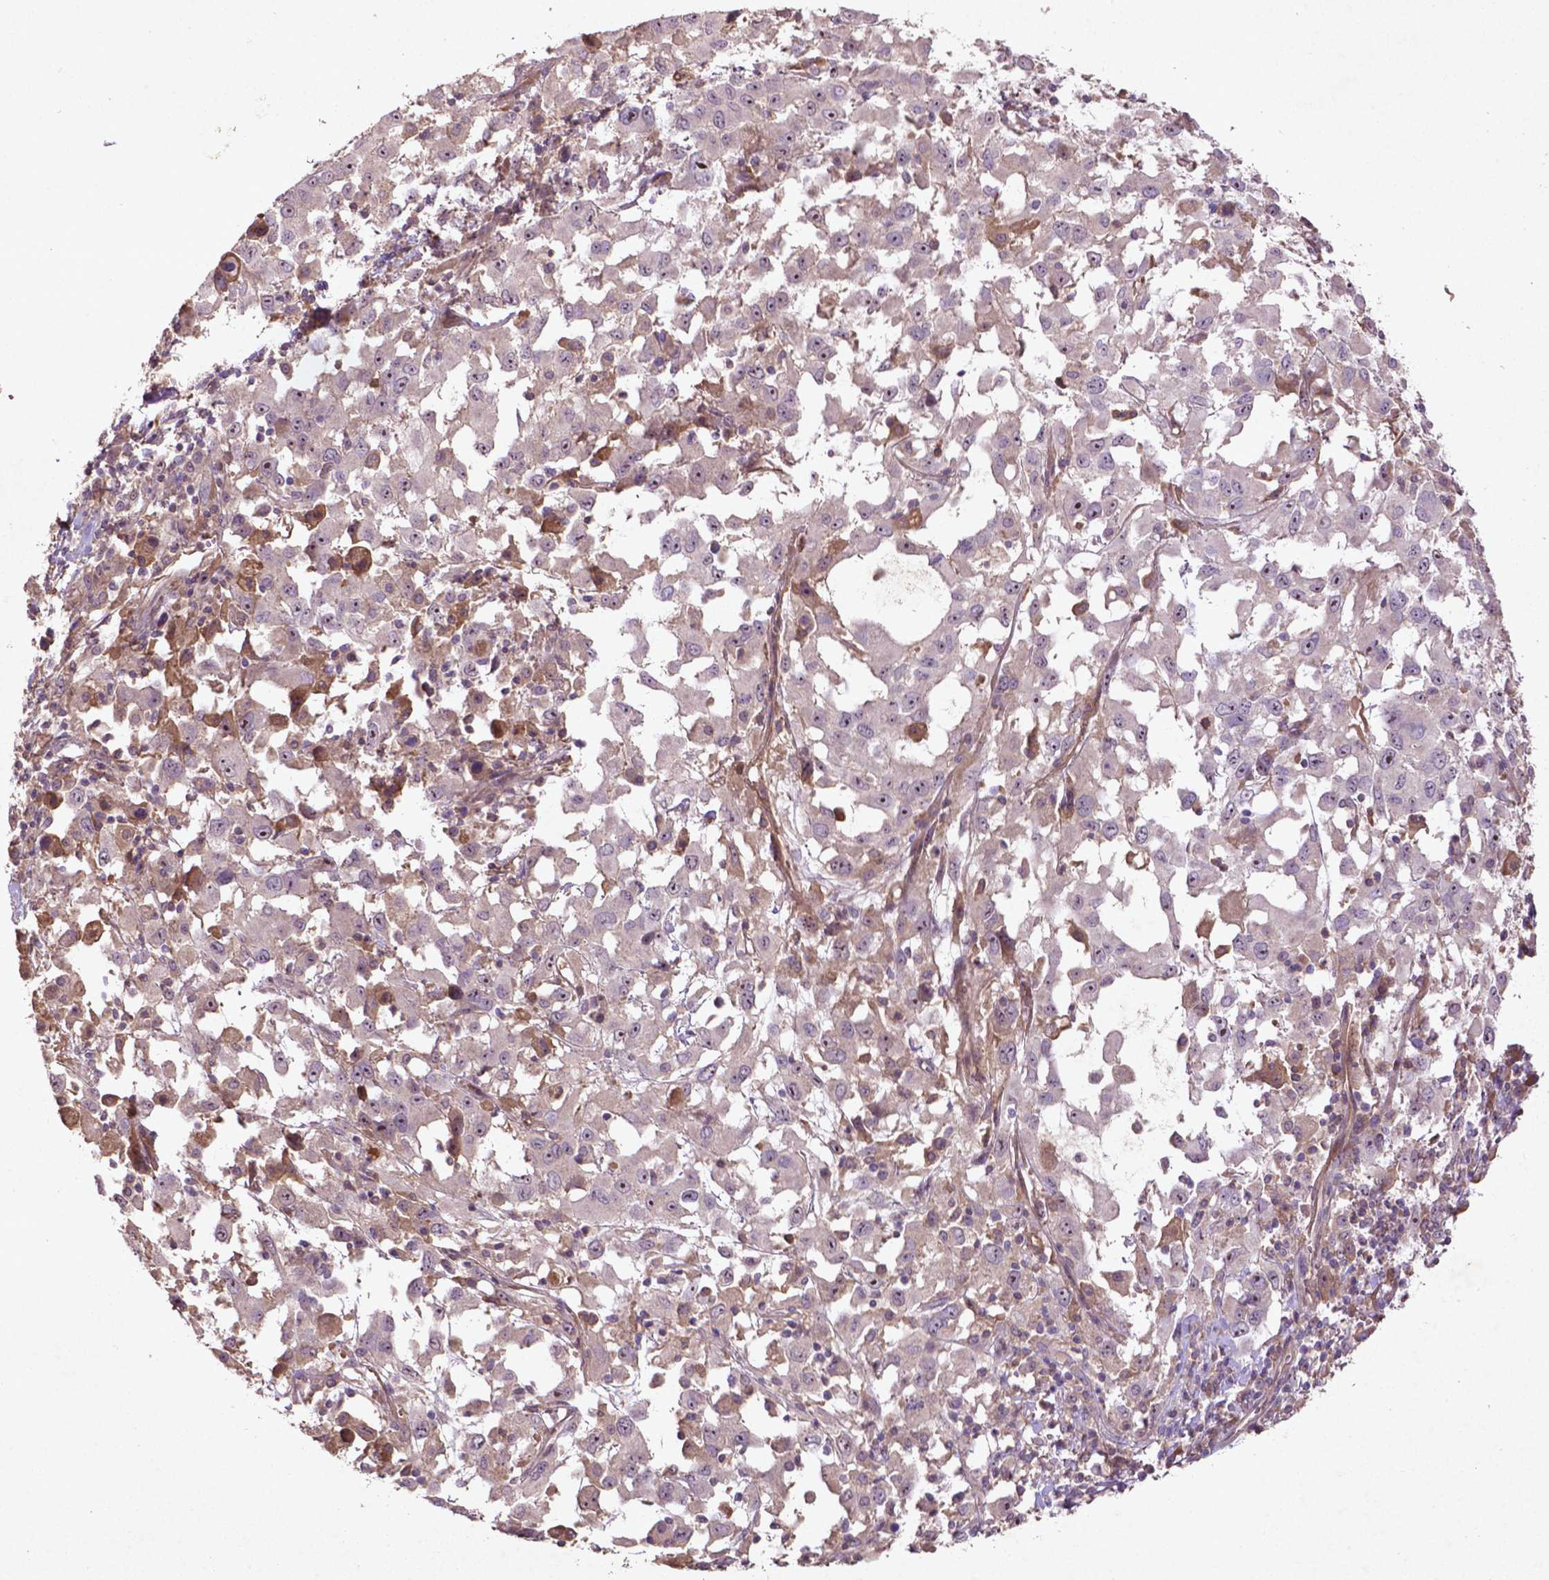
{"staining": {"intensity": "negative", "quantity": "none", "location": "none"}, "tissue": "melanoma", "cell_type": "Tumor cells", "image_type": "cancer", "snomed": [{"axis": "morphology", "description": "Malignant melanoma, Metastatic site"}, {"axis": "topography", "description": "Soft tissue"}], "caption": "Immunohistochemistry photomicrograph of human melanoma stained for a protein (brown), which exhibits no staining in tumor cells.", "gene": "COQ2", "patient": {"sex": "male", "age": 50}}